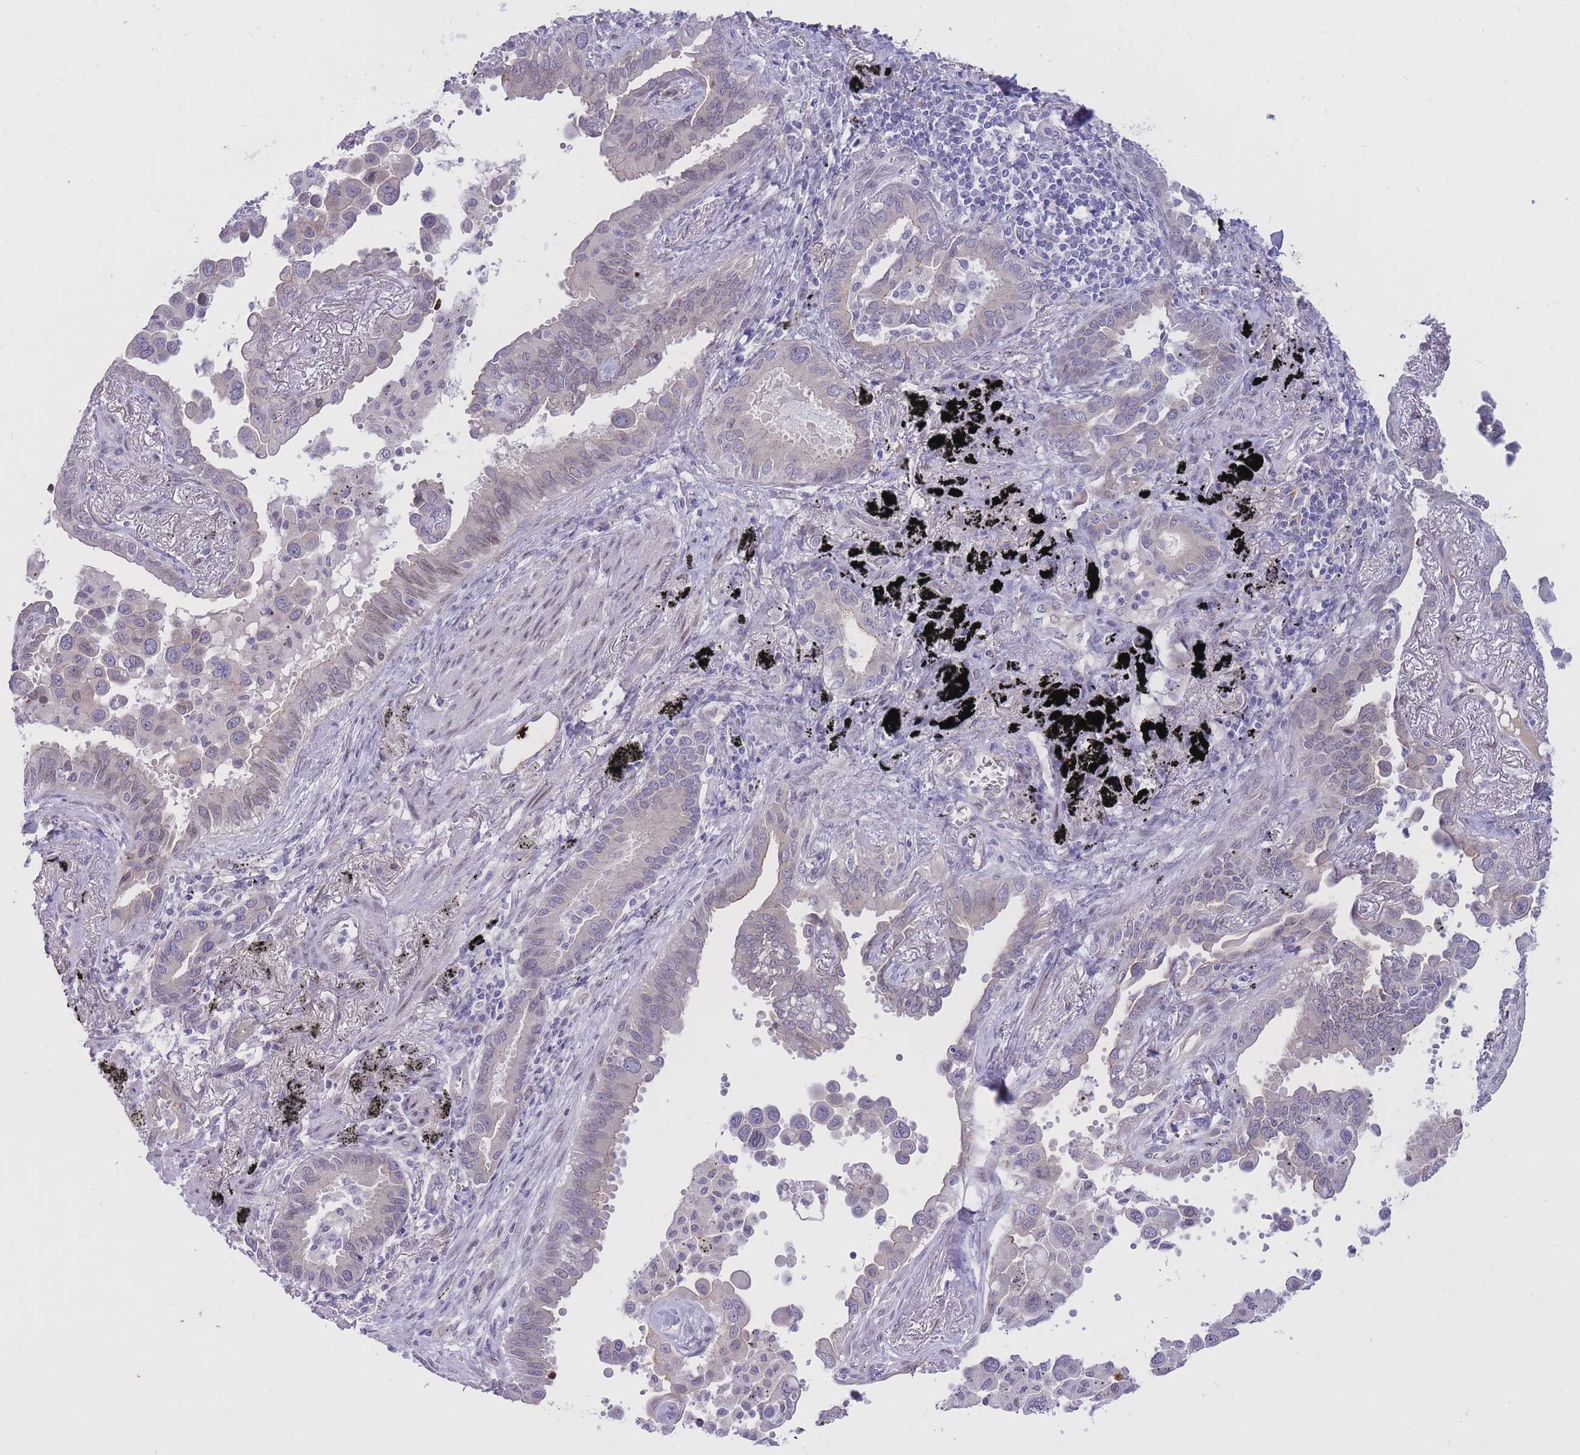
{"staining": {"intensity": "negative", "quantity": "none", "location": "none"}, "tissue": "lung cancer", "cell_type": "Tumor cells", "image_type": "cancer", "snomed": [{"axis": "morphology", "description": "Adenocarcinoma, NOS"}, {"axis": "topography", "description": "Lung"}], "caption": "A histopathology image of lung cancer (adenocarcinoma) stained for a protein displays no brown staining in tumor cells.", "gene": "HOOK2", "patient": {"sex": "male", "age": 67}}